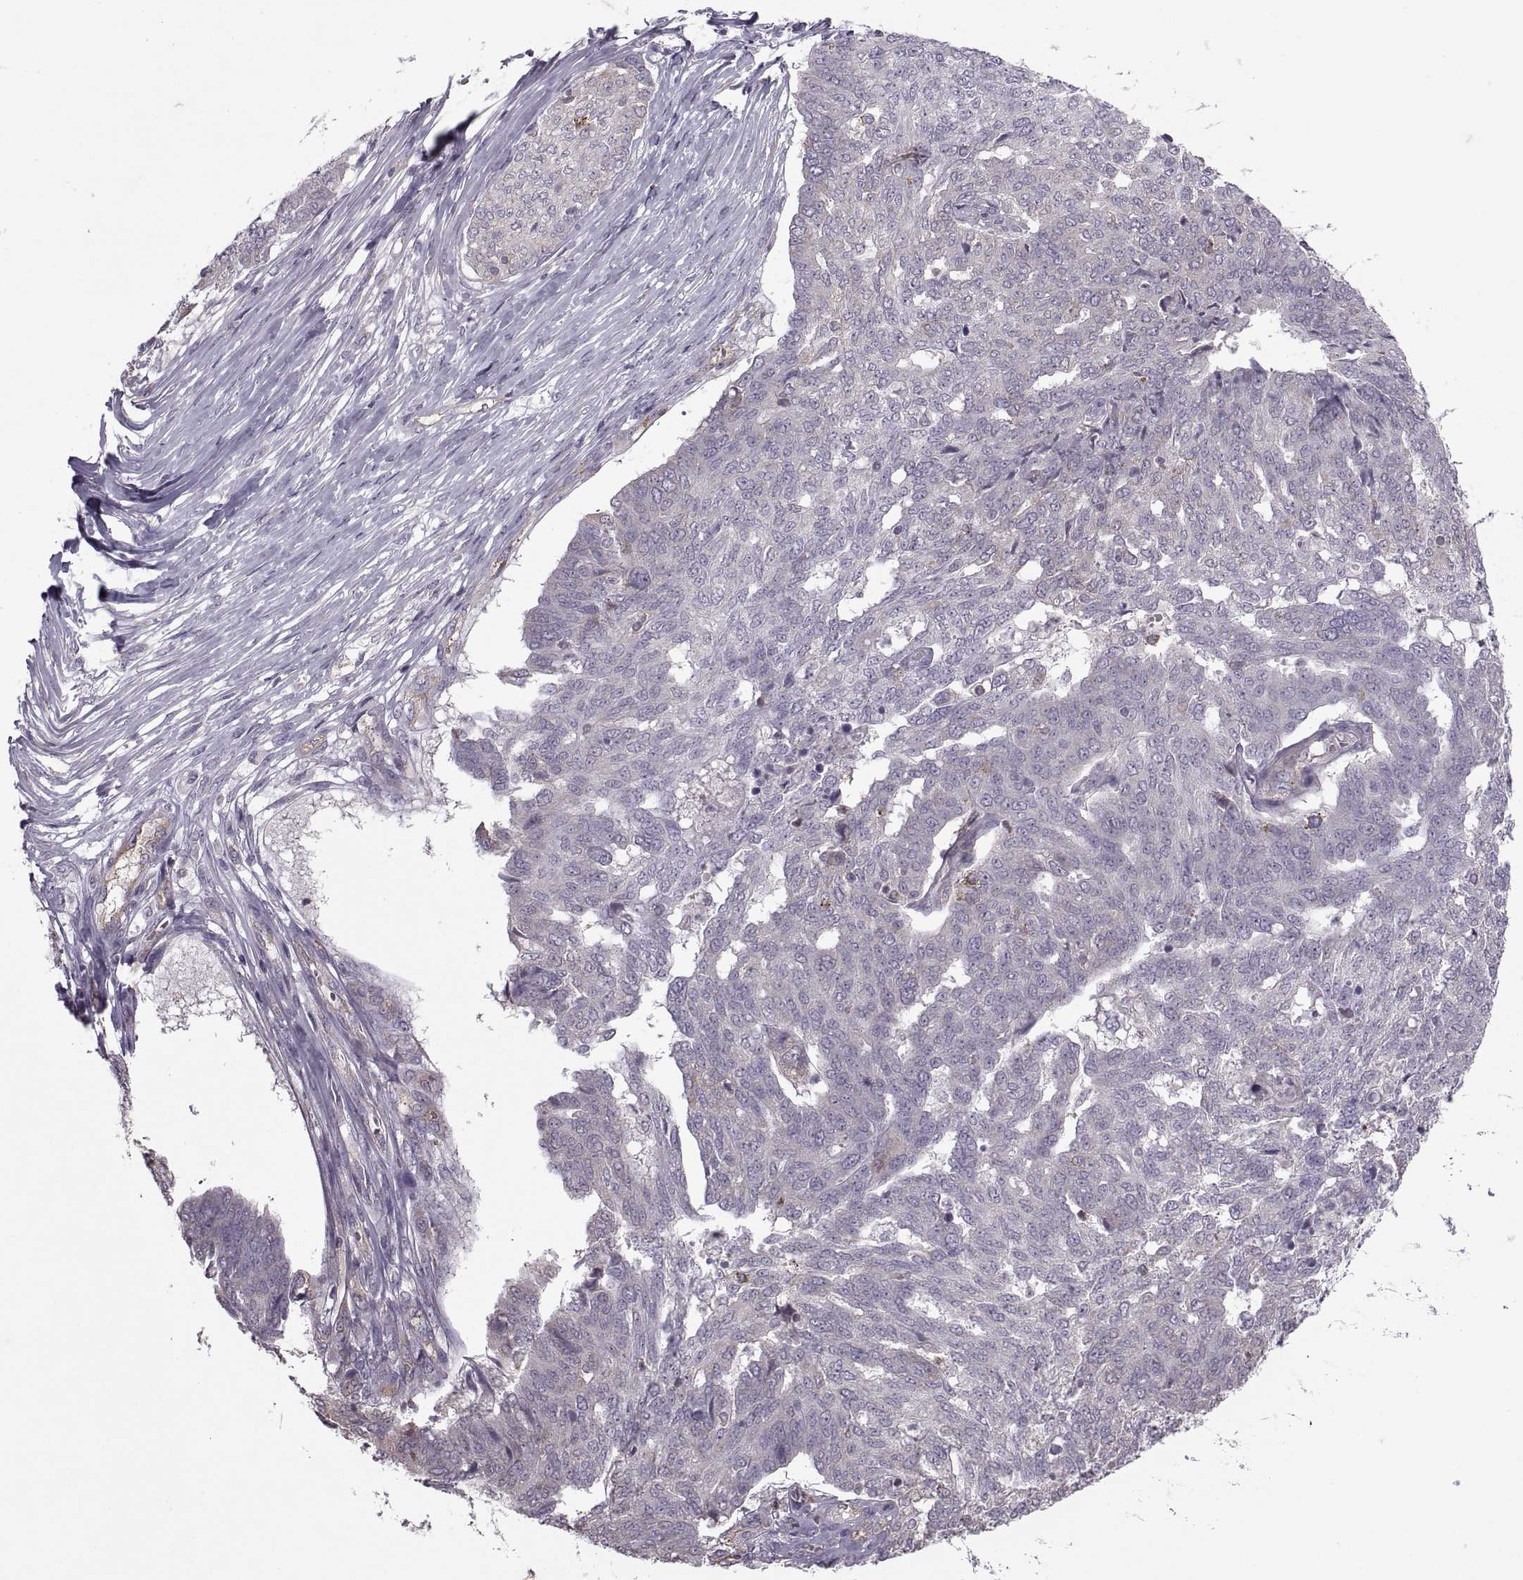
{"staining": {"intensity": "negative", "quantity": "none", "location": "none"}, "tissue": "ovarian cancer", "cell_type": "Tumor cells", "image_type": "cancer", "snomed": [{"axis": "morphology", "description": "Cystadenocarcinoma, serous, NOS"}, {"axis": "topography", "description": "Ovary"}], "caption": "Immunohistochemical staining of human ovarian cancer reveals no significant staining in tumor cells. (IHC, brightfield microscopy, high magnification).", "gene": "PABPC1", "patient": {"sex": "female", "age": 67}}